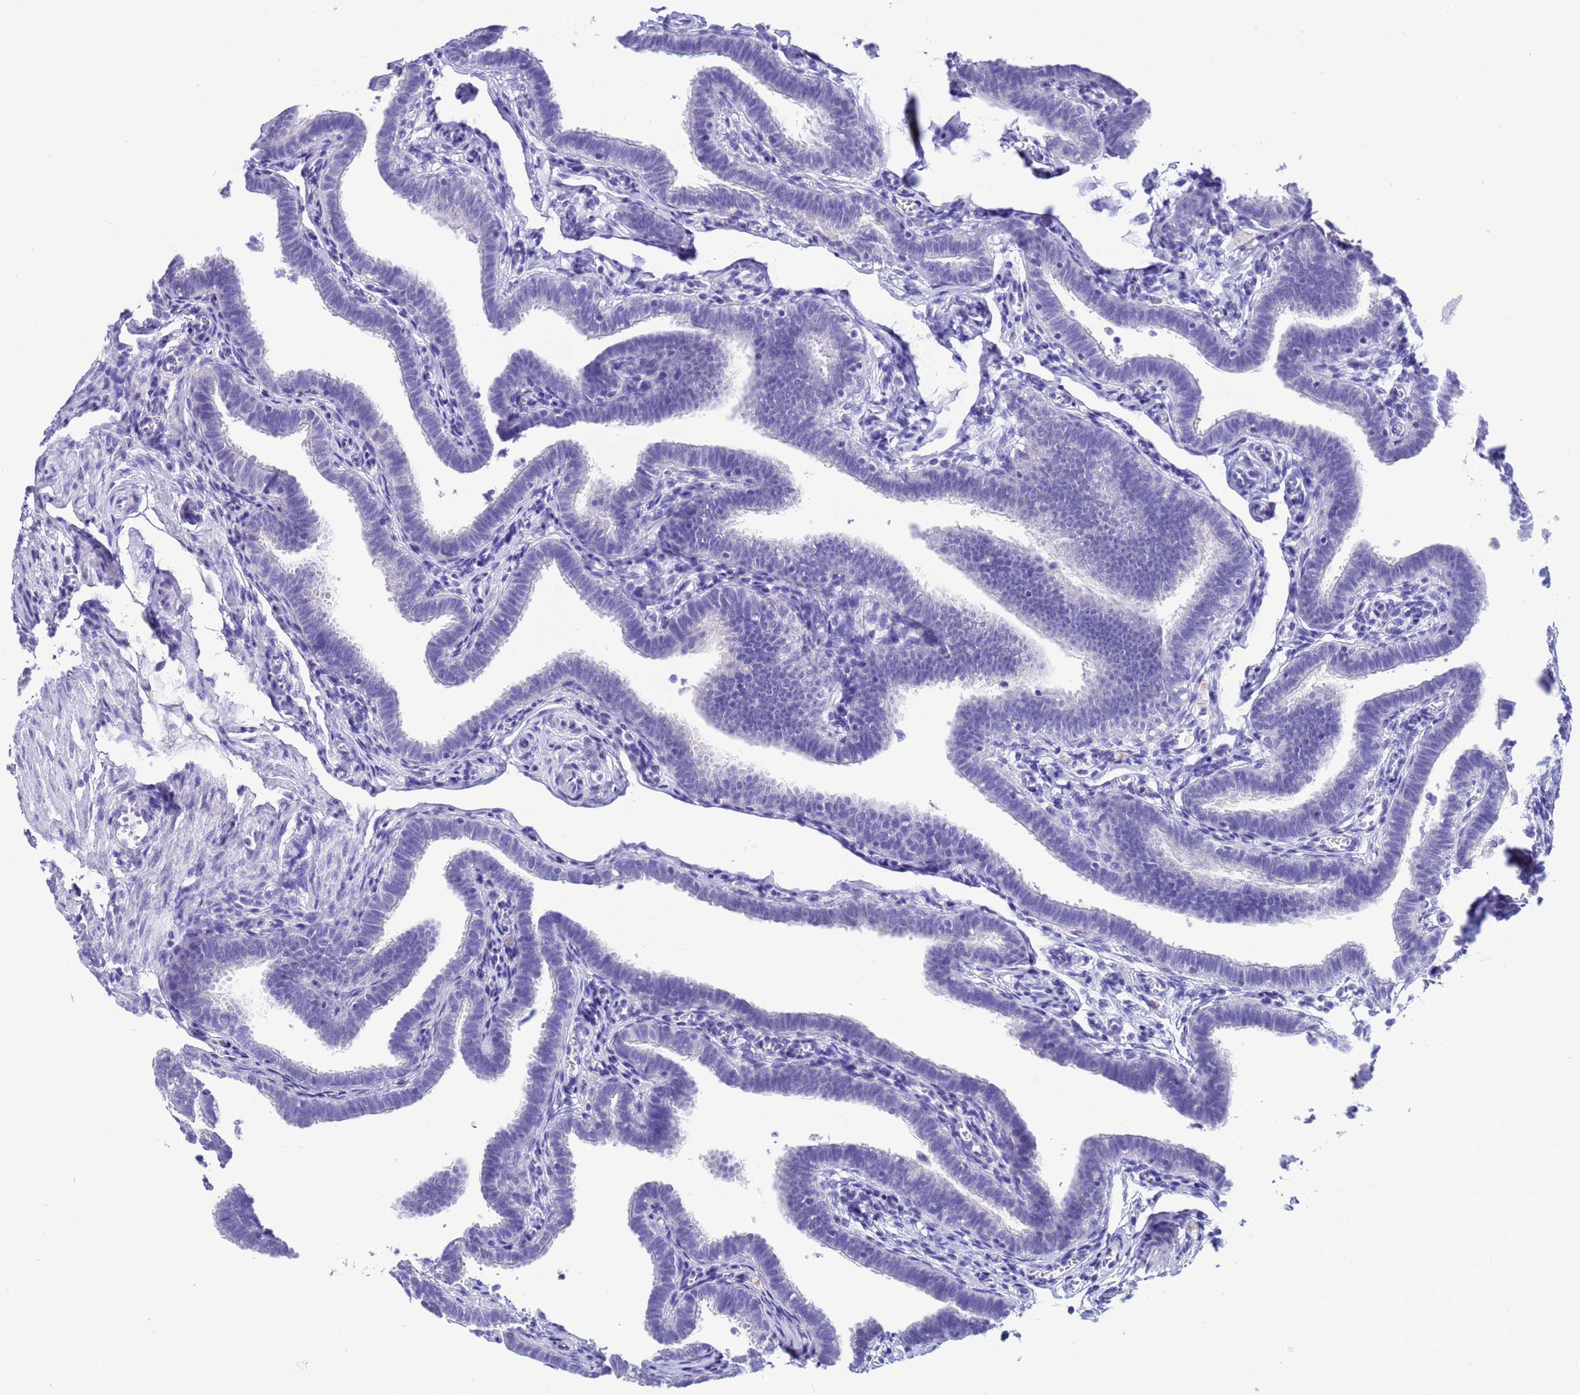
{"staining": {"intensity": "negative", "quantity": "none", "location": "none"}, "tissue": "fallopian tube", "cell_type": "Glandular cells", "image_type": "normal", "snomed": [{"axis": "morphology", "description": "Normal tissue, NOS"}, {"axis": "topography", "description": "Fallopian tube"}], "caption": "Photomicrograph shows no significant protein expression in glandular cells of unremarkable fallopian tube. (Brightfield microscopy of DAB (3,3'-diaminobenzidine) immunohistochemistry at high magnification).", "gene": "AKR1C2", "patient": {"sex": "female", "age": 36}}